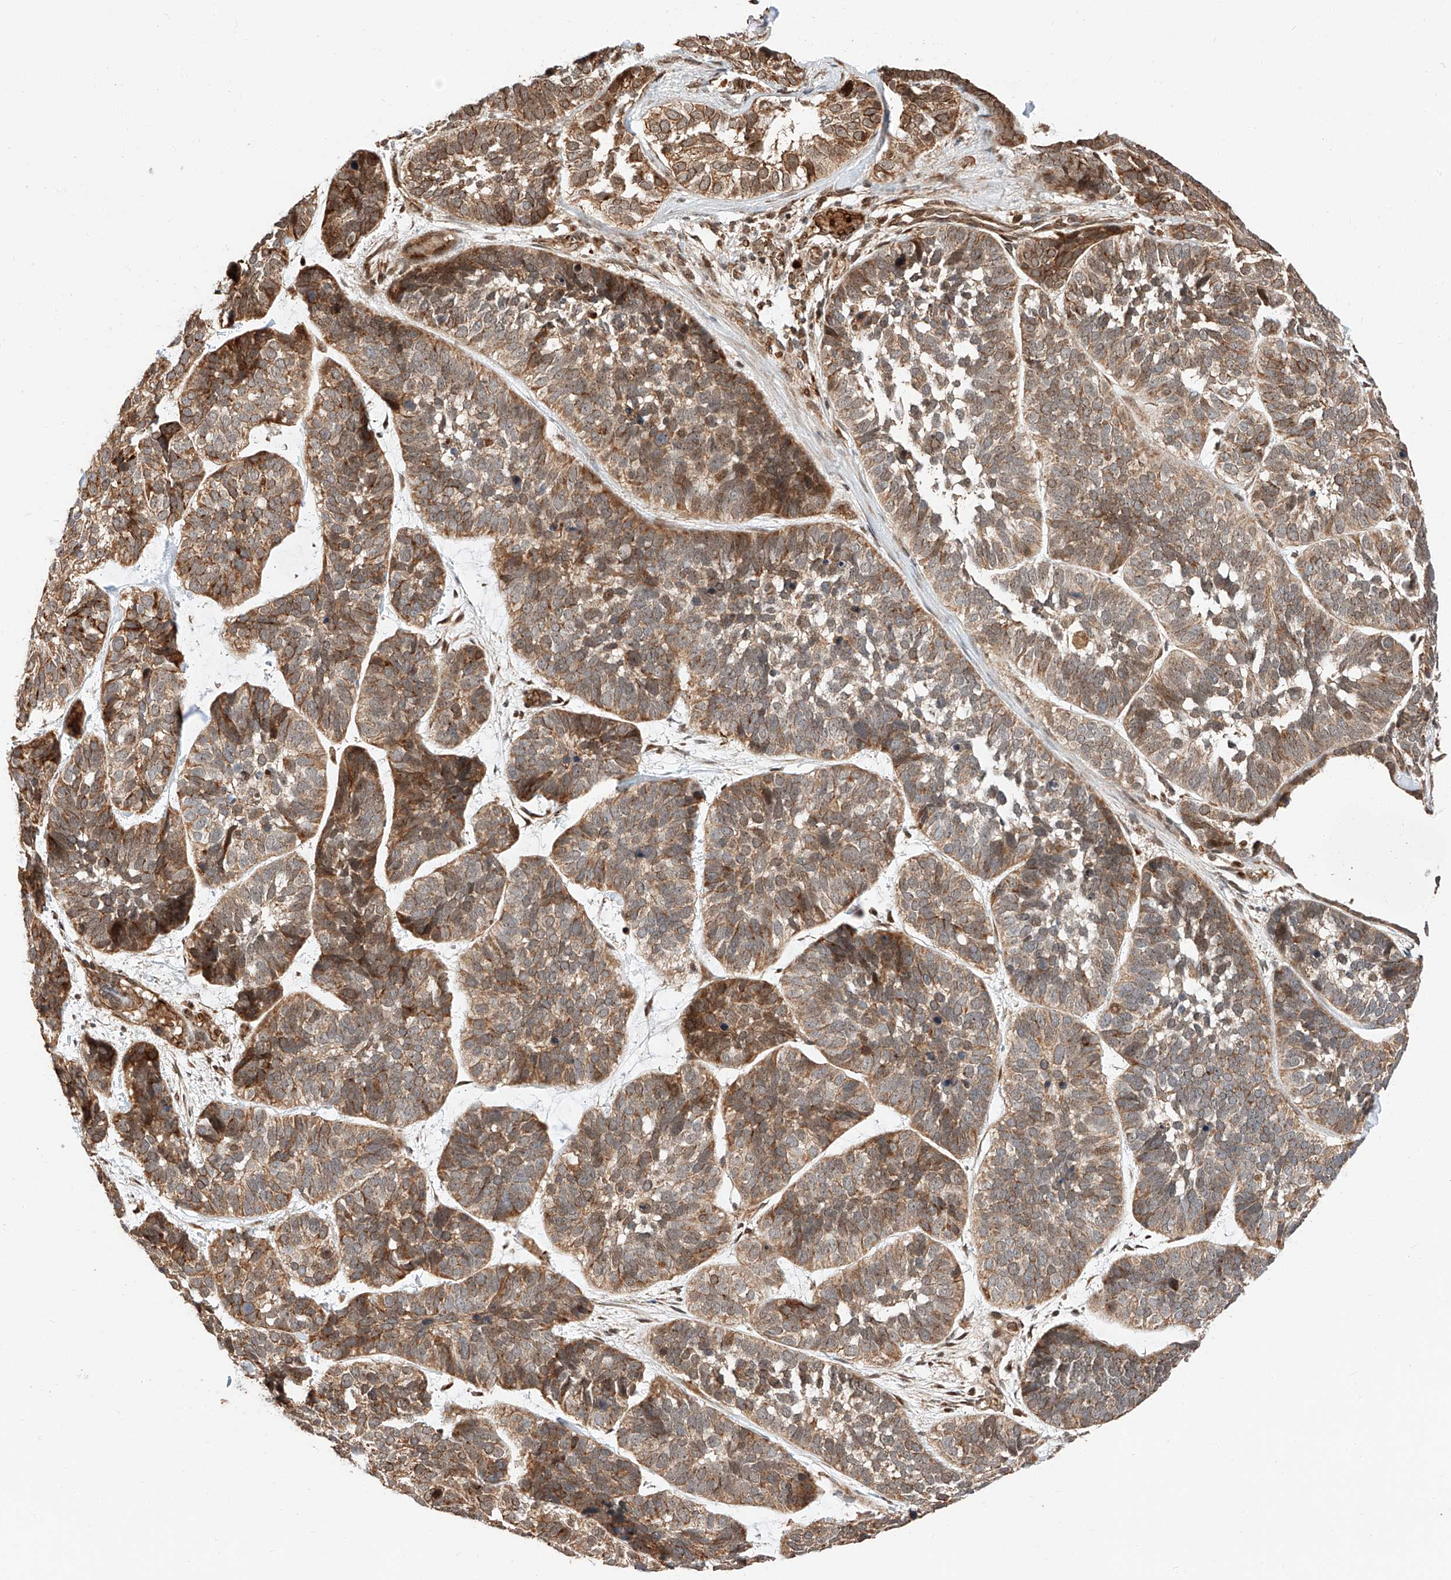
{"staining": {"intensity": "moderate", "quantity": ">75%", "location": "cytoplasmic/membranous,nuclear"}, "tissue": "skin cancer", "cell_type": "Tumor cells", "image_type": "cancer", "snomed": [{"axis": "morphology", "description": "Basal cell carcinoma"}, {"axis": "topography", "description": "Skin"}], "caption": "Immunohistochemistry of human skin cancer reveals medium levels of moderate cytoplasmic/membranous and nuclear expression in about >75% of tumor cells. The staining is performed using DAB (3,3'-diaminobenzidine) brown chromogen to label protein expression. The nuclei are counter-stained blue using hematoxylin.", "gene": "THTPA", "patient": {"sex": "male", "age": 62}}